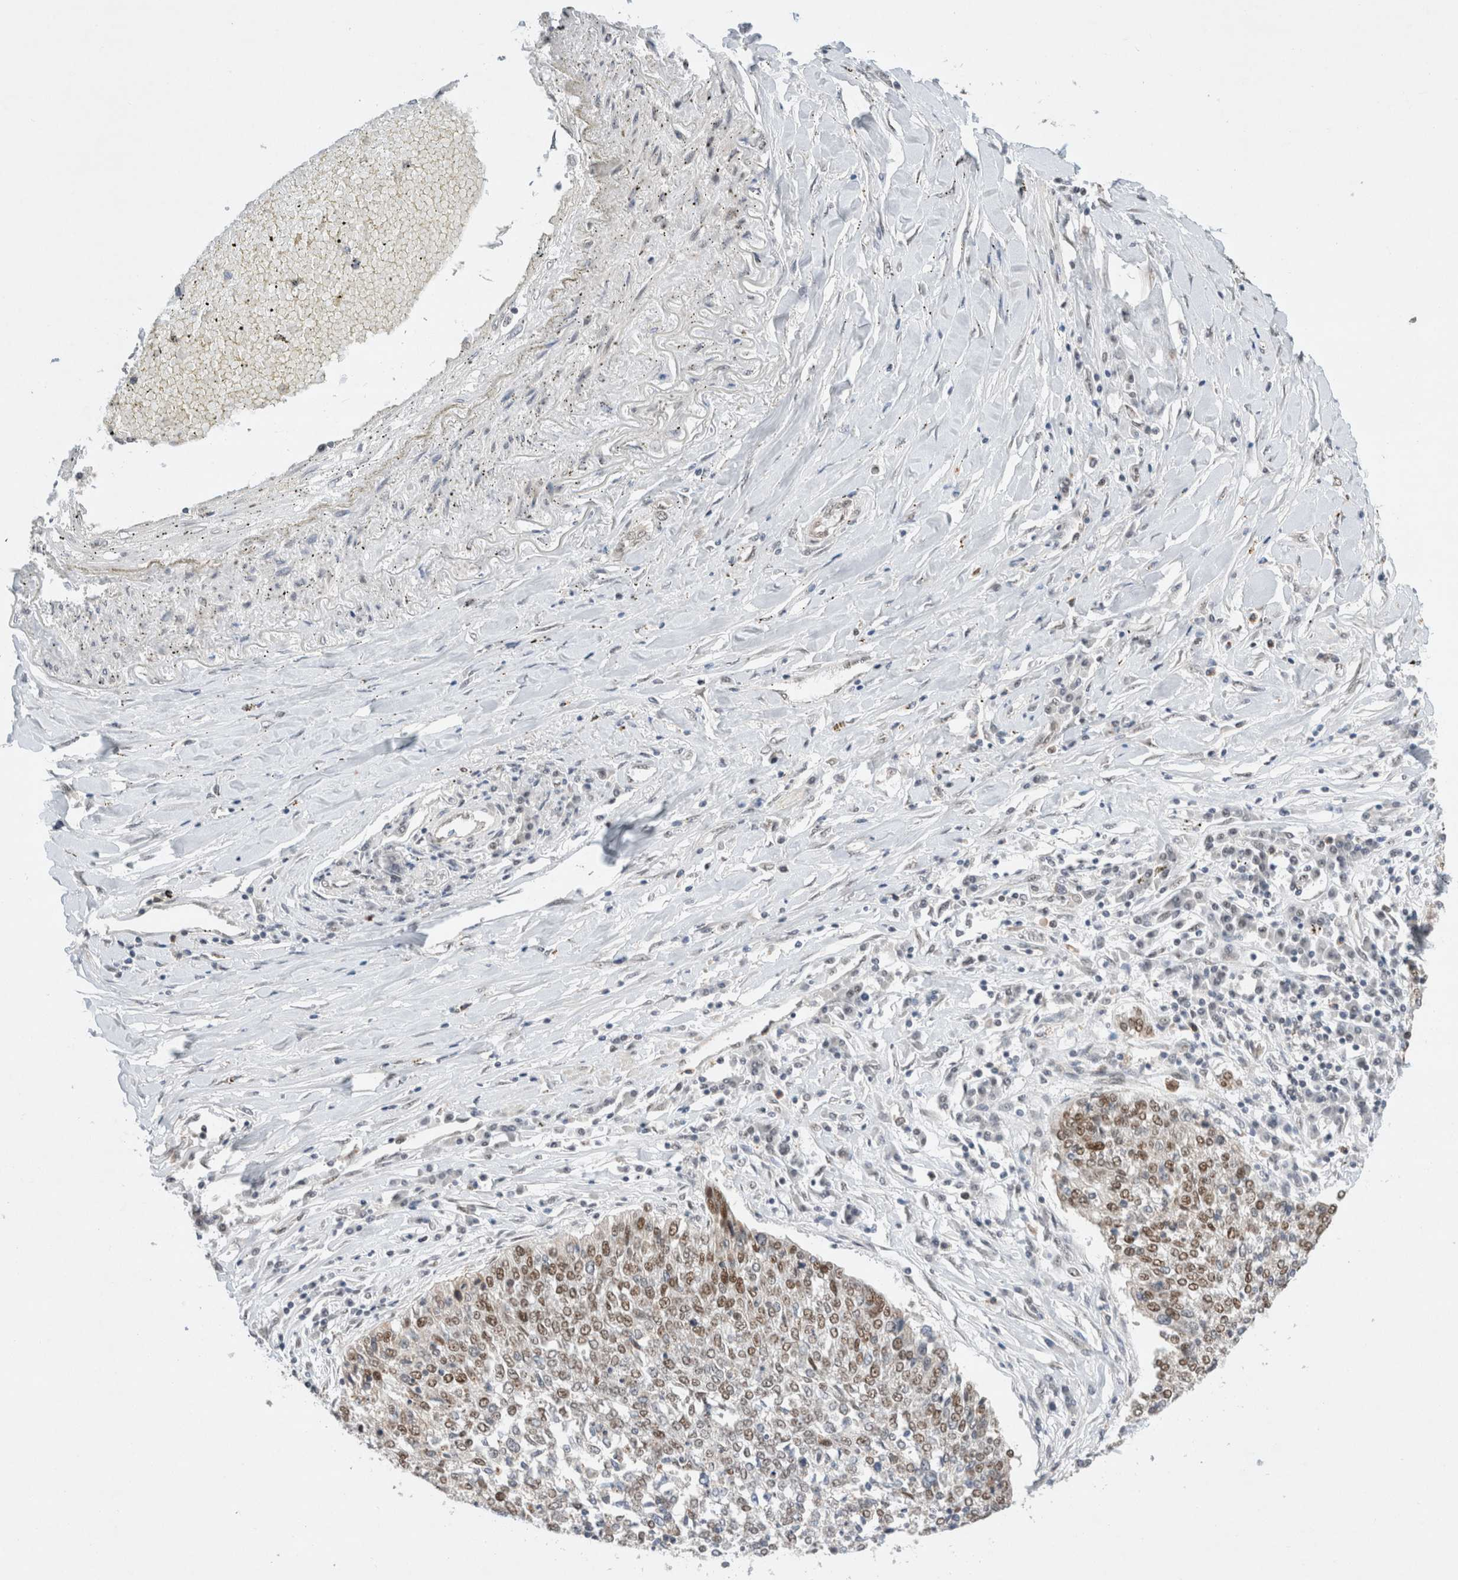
{"staining": {"intensity": "moderate", "quantity": "25%-75%", "location": "nuclear"}, "tissue": "lung cancer", "cell_type": "Tumor cells", "image_type": "cancer", "snomed": [{"axis": "morphology", "description": "Normal tissue, NOS"}, {"axis": "morphology", "description": "Squamous cell carcinoma, NOS"}, {"axis": "topography", "description": "Cartilage tissue"}, {"axis": "topography", "description": "Bronchus"}, {"axis": "topography", "description": "Lung"}, {"axis": "topography", "description": "Peripheral nerve tissue"}], "caption": "Lung cancer was stained to show a protein in brown. There is medium levels of moderate nuclear expression in approximately 25%-75% of tumor cells.", "gene": "GTF2I", "patient": {"sex": "female", "age": 49}}